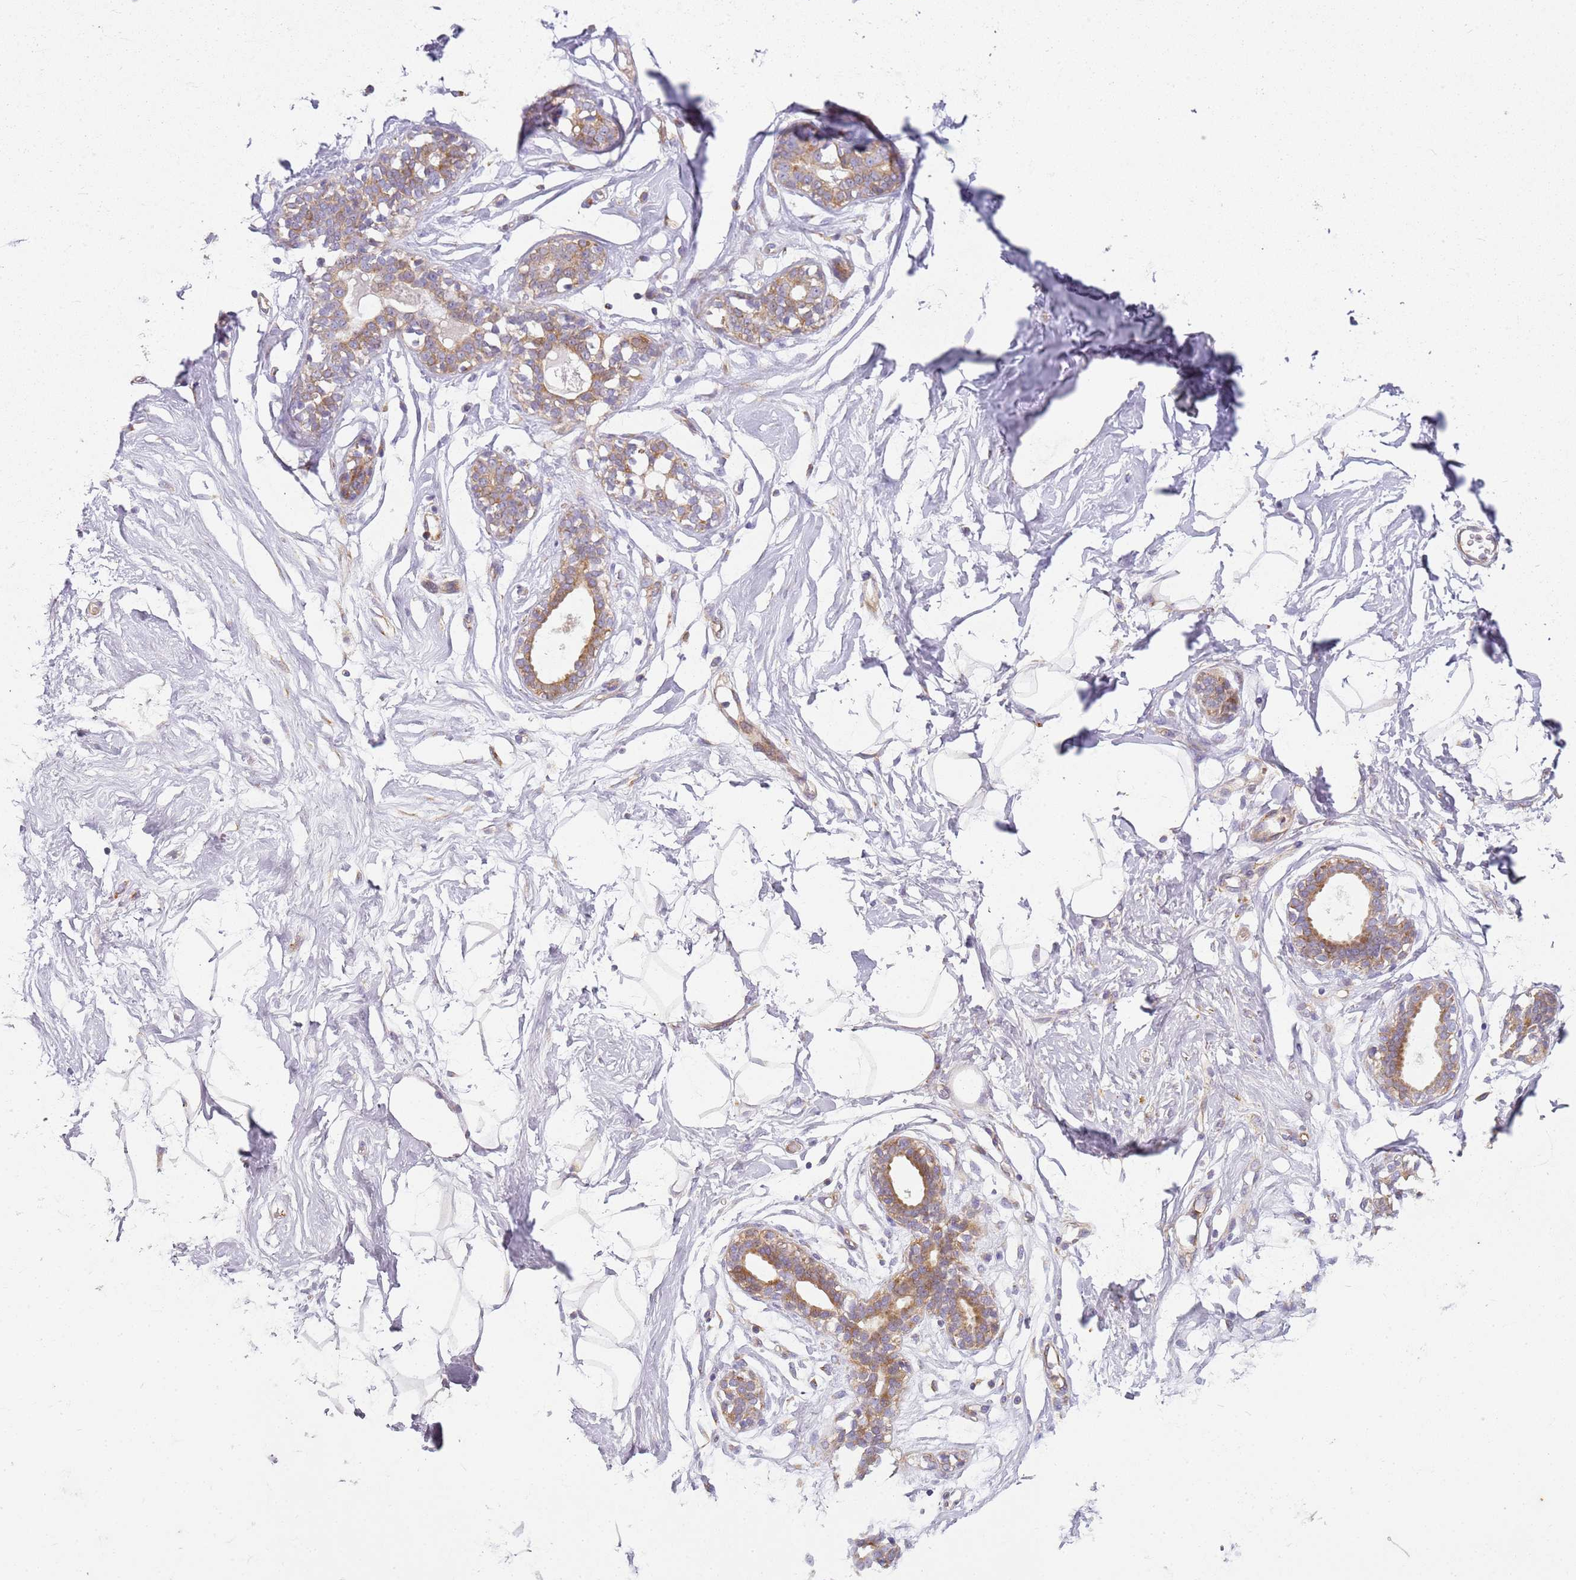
{"staining": {"intensity": "negative", "quantity": "none", "location": "none"}, "tissue": "breast", "cell_type": "Adipocytes", "image_type": "normal", "snomed": [{"axis": "morphology", "description": "Normal tissue, NOS"}, {"axis": "morphology", "description": "Adenoma, NOS"}, {"axis": "topography", "description": "Breast"}], "caption": "Photomicrograph shows no significant protein staining in adipocytes of benign breast. (Brightfield microscopy of DAB immunohistochemistry at high magnification).", "gene": "TMEM200C", "patient": {"sex": "female", "age": 23}}